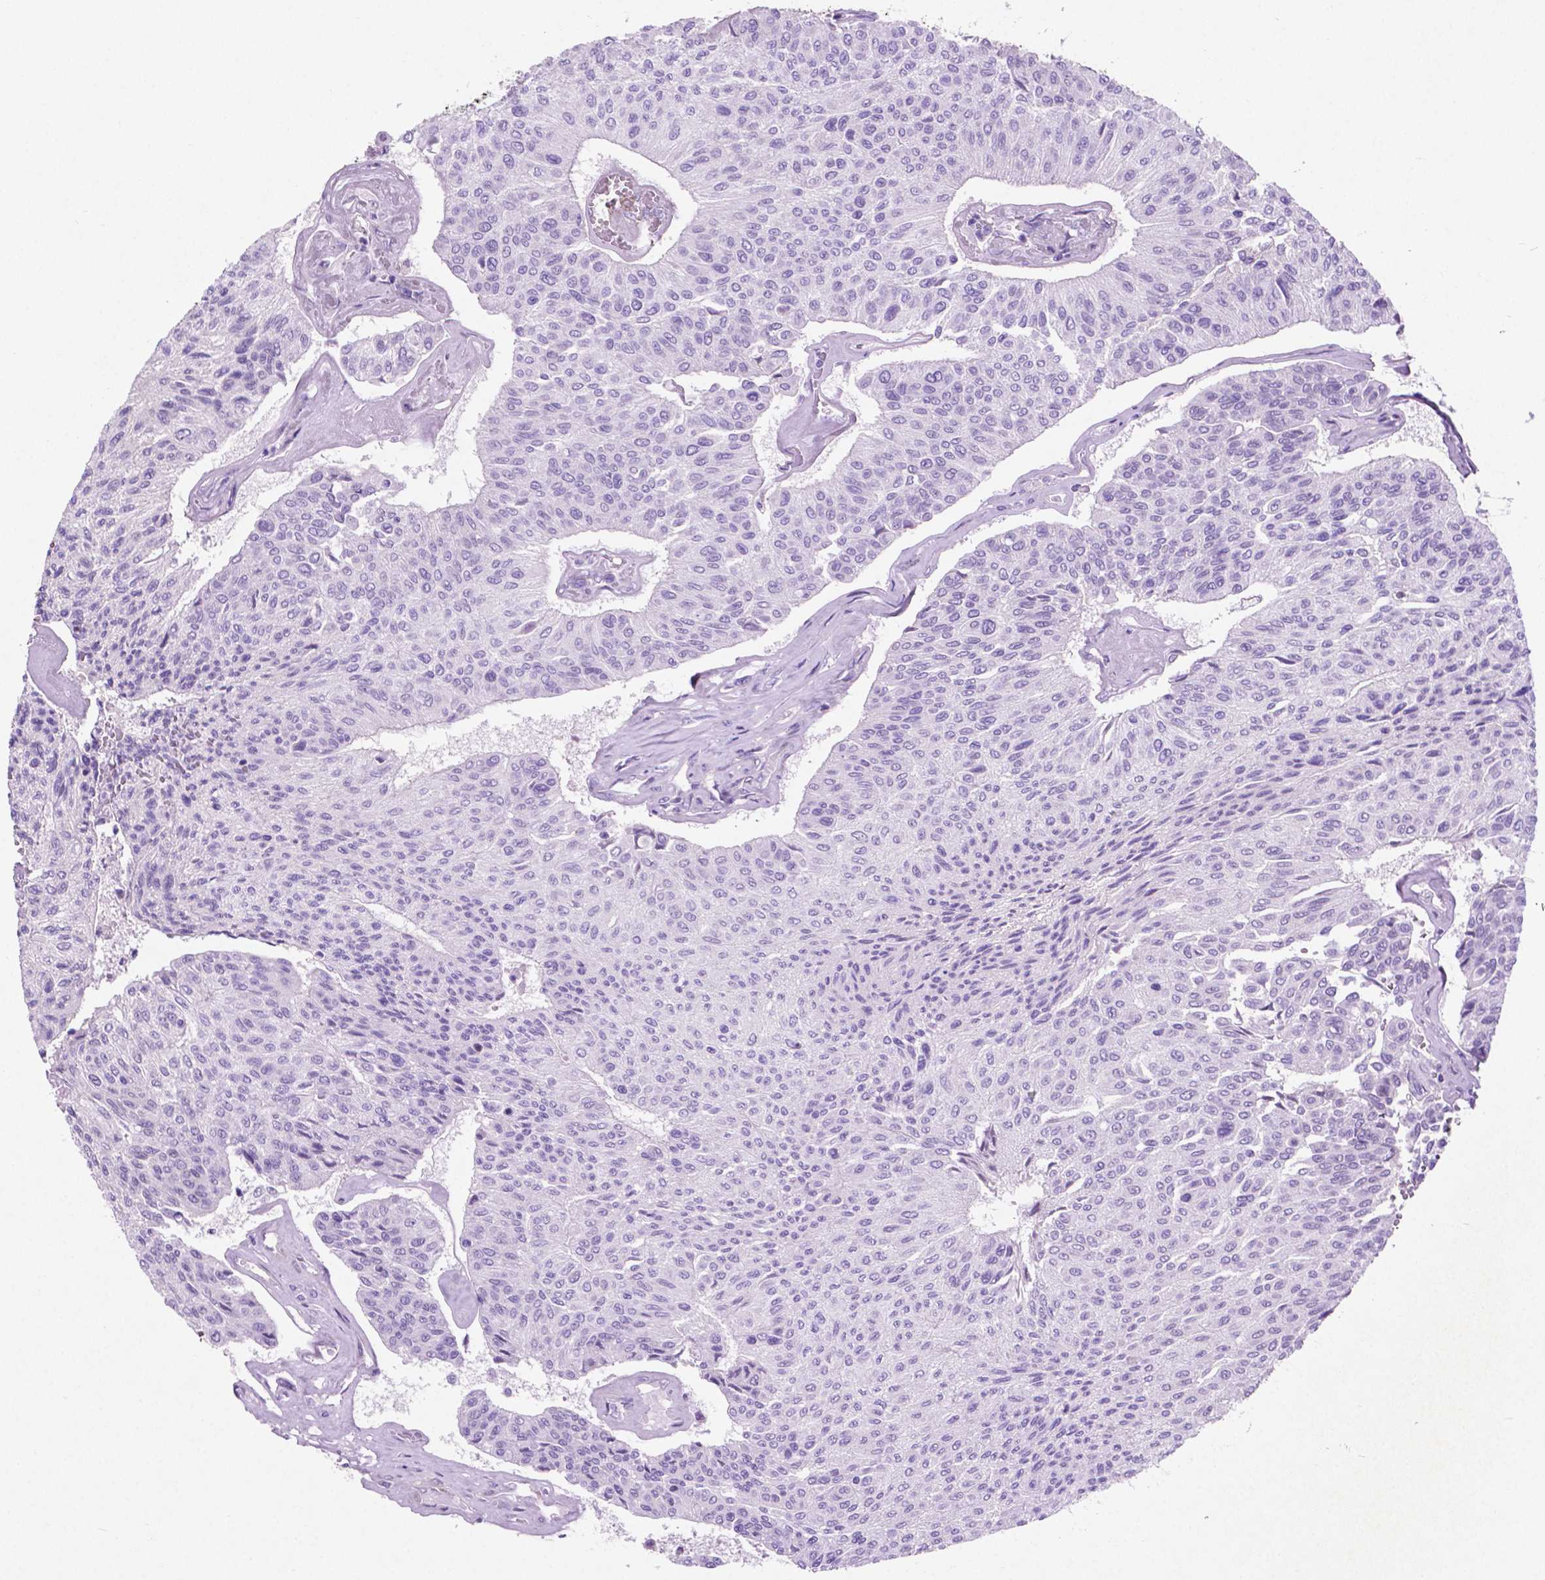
{"staining": {"intensity": "negative", "quantity": "none", "location": "none"}, "tissue": "urothelial cancer", "cell_type": "Tumor cells", "image_type": "cancer", "snomed": [{"axis": "morphology", "description": "Urothelial carcinoma, High grade"}, {"axis": "topography", "description": "Urinary bladder"}], "caption": "Tumor cells are negative for brown protein staining in urothelial carcinoma (high-grade).", "gene": "ASPG", "patient": {"sex": "male", "age": 66}}